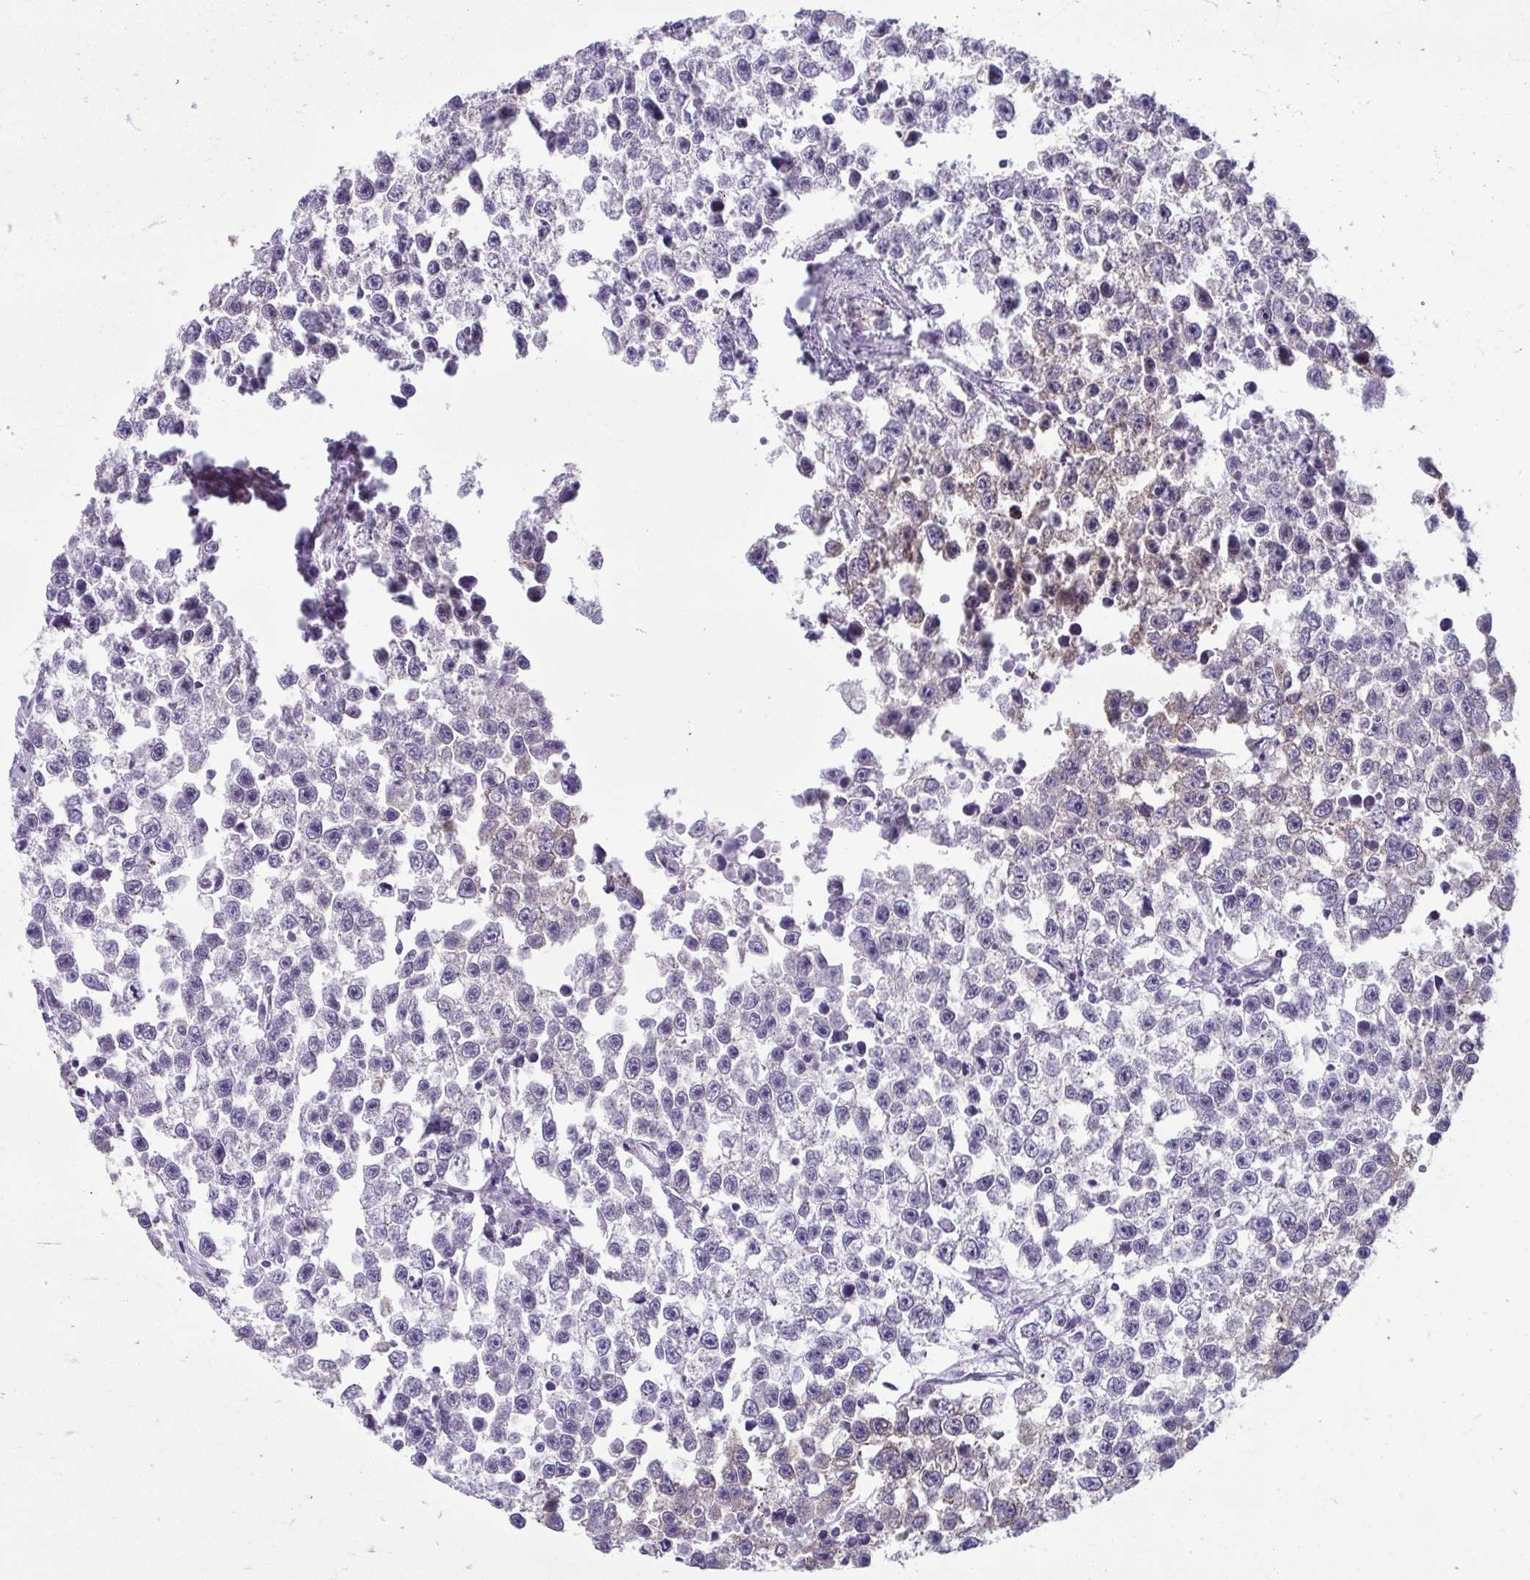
{"staining": {"intensity": "negative", "quantity": "none", "location": "none"}, "tissue": "testis cancer", "cell_type": "Tumor cells", "image_type": "cancer", "snomed": [{"axis": "morphology", "description": "Seminoma, NOS"}, {"axis": "topography", "description": "Testis"}], "caption": "Immunohistochemistry of human testis cancer (seminoma) exhibits no expression in tumor cells. (Brightfield microscopy of DAB (3,3'-diaminobenzidine) IHC at high magnification).", "gene": "TMEM108", "patient": {"sex": "male", "age": 26}}